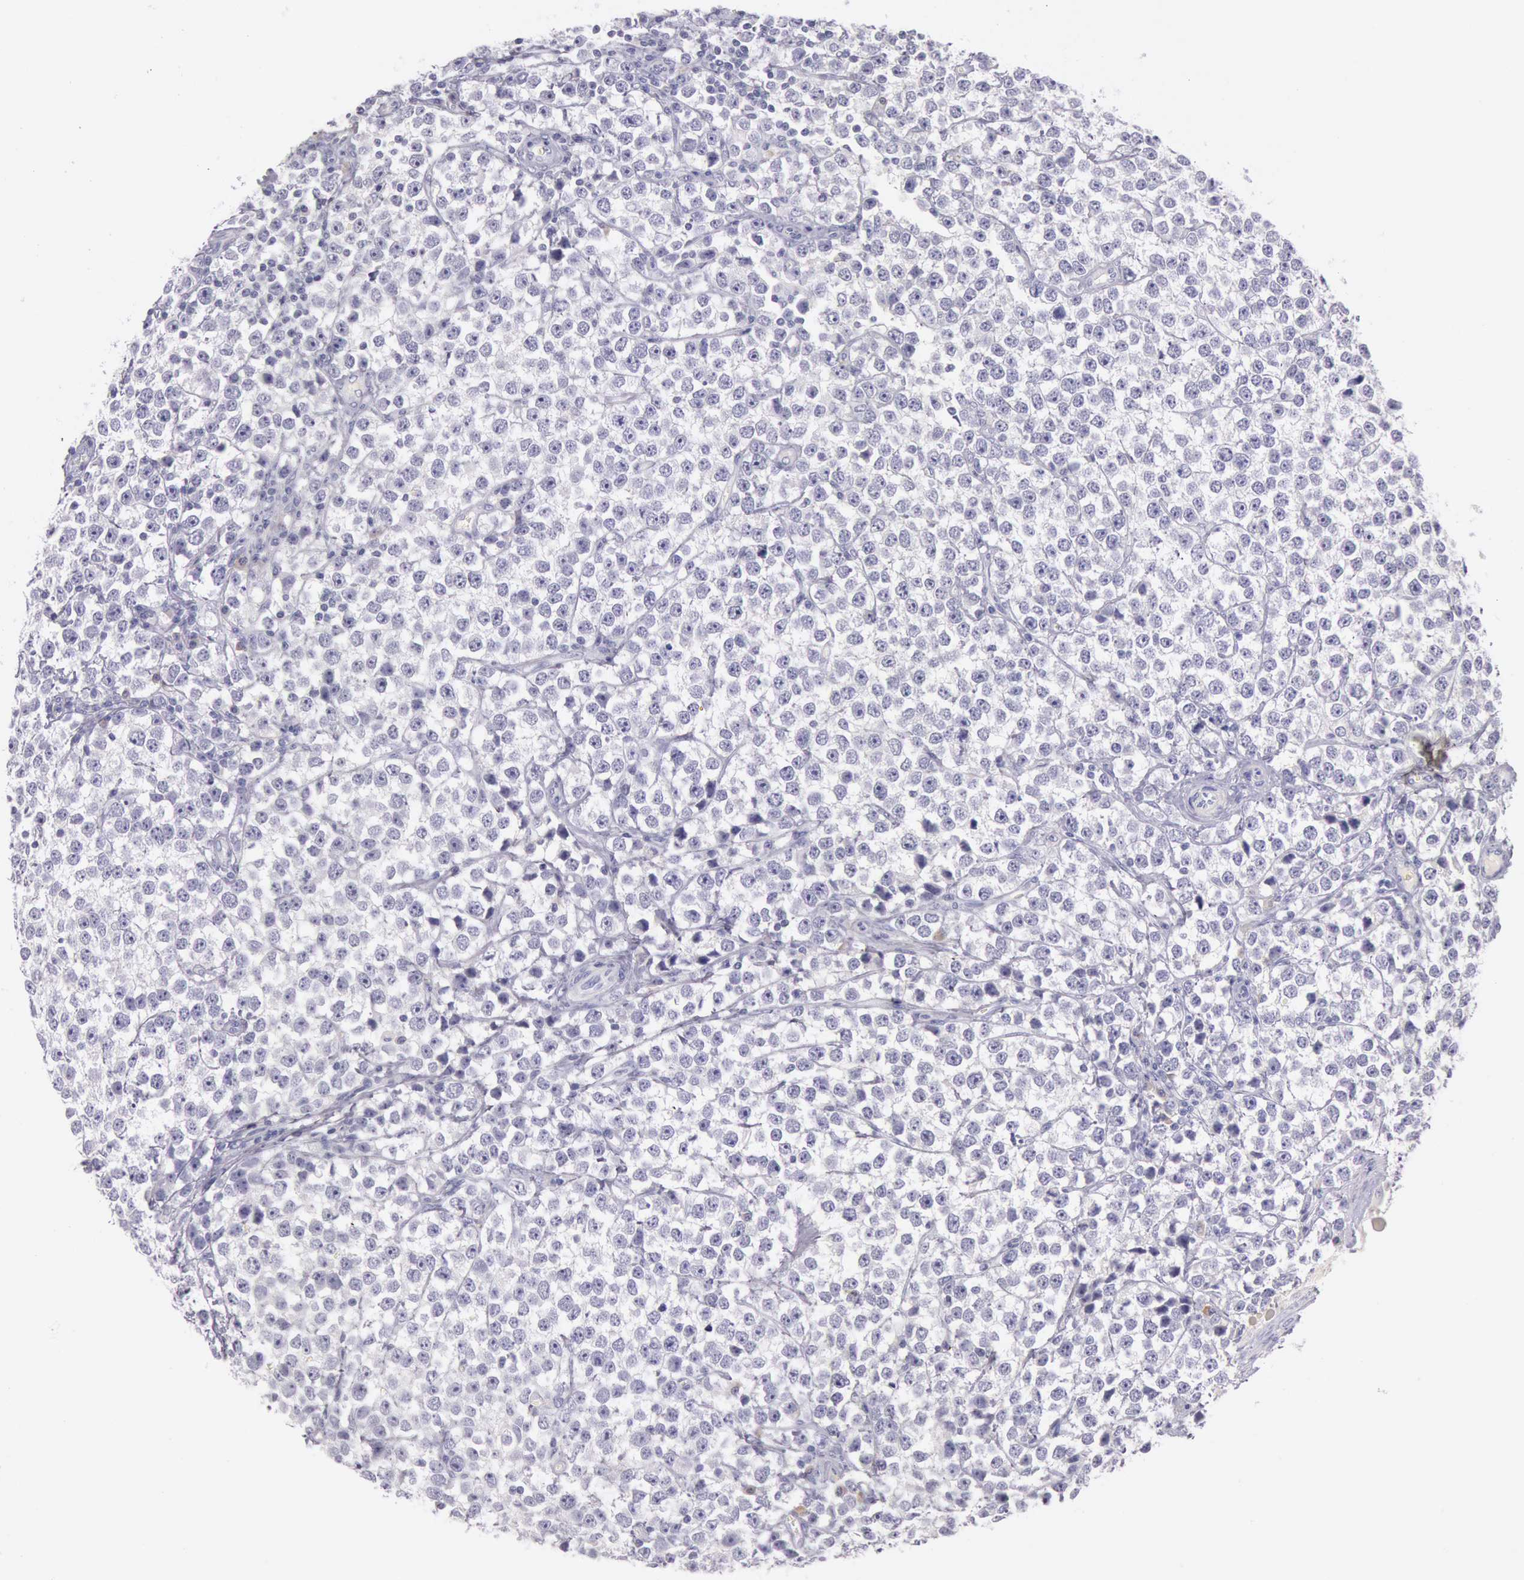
{"staining": {"intensity": "negative", "quantity": "none", "location": "none"}, "tissue": "testis cancer", "cell_type": "Tumor cells", "image_type": "cancer", "snomed": [{"axis": "morphology", "description": "Seminoma, NOS"}, {"axis": "topography", "description": "Testis"}], "caption": "Testis cancer was stained to show a protein in brown. There is no significant positivity in tumor cells. (Stains: DAB (3,3'-diaminobenzidine) immunohistochemistry with hematoxylin counter stain, Microscopy: brightfield microscopy at high magnification).", "gene": "EGFR", "patient": {"sex": "male", "age": 25}}